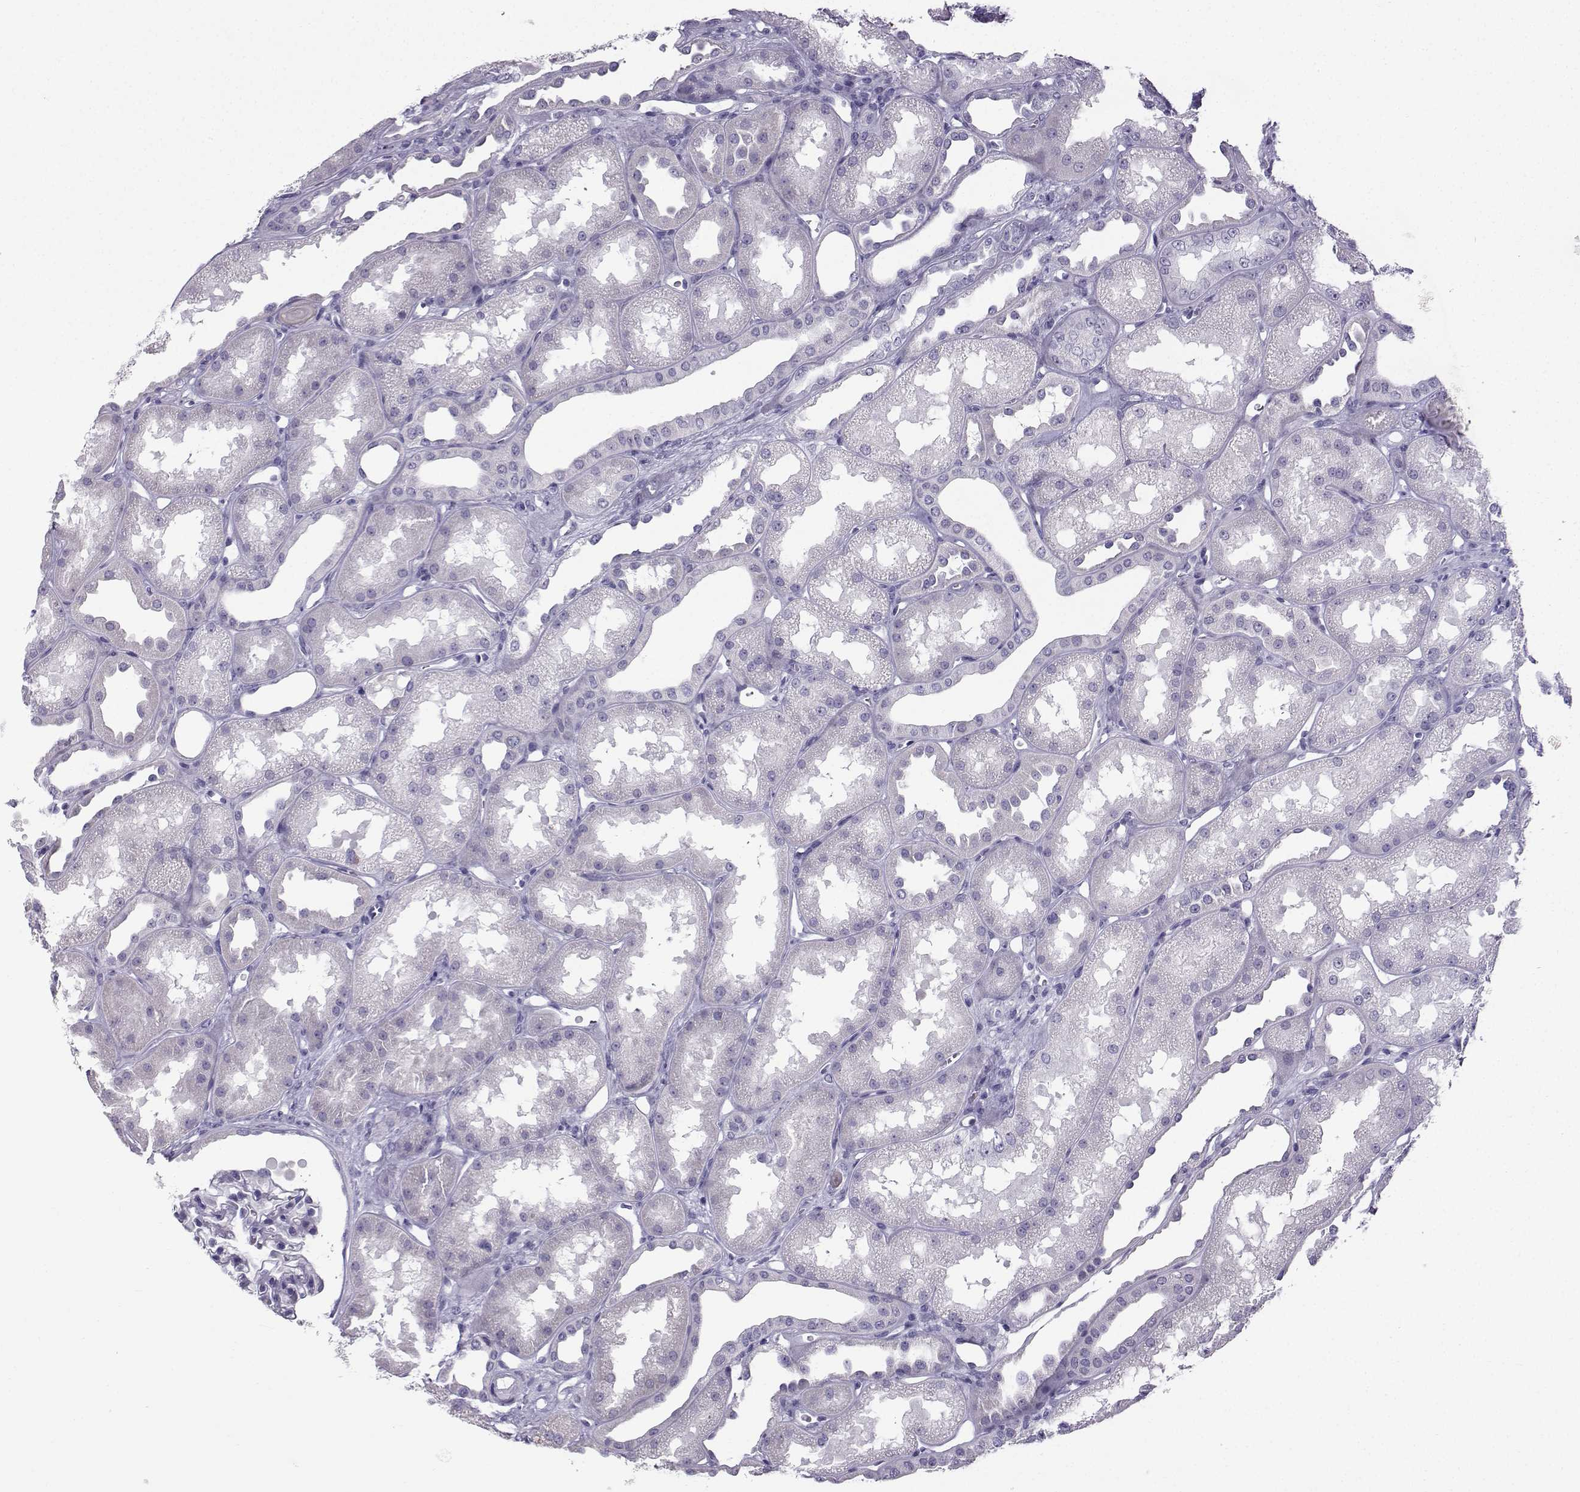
{"staining": {"intensity": "negative", "quantity": "none", "location": "none"}, "tissue": "kidney", "cell_type": "Cells in glomeruli", "image_type": "normal", "snomed": [{"axis": "morphology", "description": "Normal tissue, NOS"}, {"axis": "topography", "description": "Kidney"}], "caption": "The photomicrograph shows no significant staining in cells in glomeruli of kidney.", "gene": "ZBTB8B", "patient": {"sex": "male", "age": 61}}